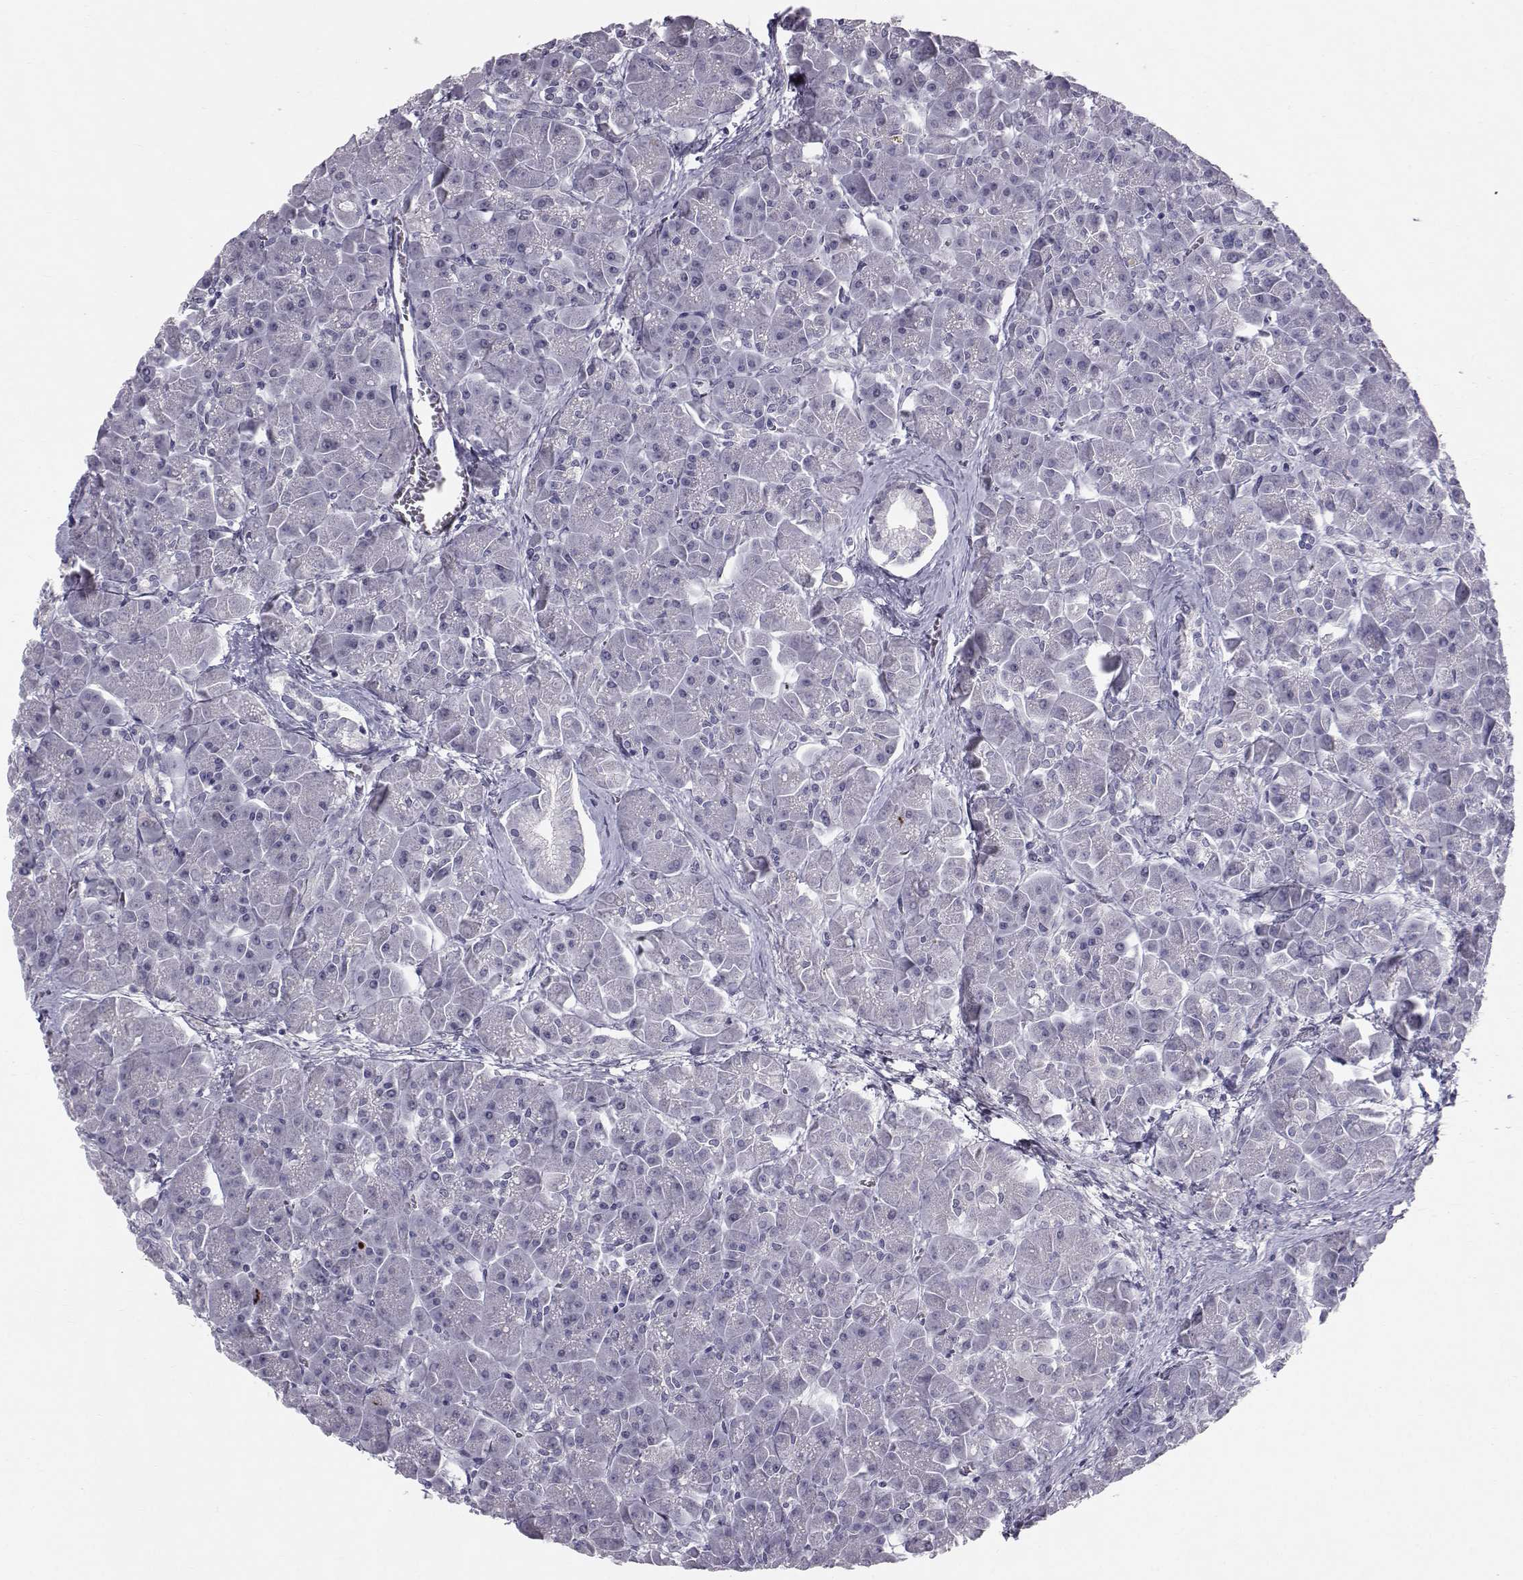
{"staining": {"intensity": "negative", "quantity": "none", "location": "none"}, "tissue": "pancreas", "cell_type": "Exocrine glandular cells", "image_type": "normal", "snomed": [{"axis": "morphology", "description": "Normal tissue, NOS"}, {"axis": "topography", "description": "Pancreas"}], "caption": "This histopathology image is of benign pancreas stained with IHC to label a protein in brown with the nuclei are counter-stained blue. There is no positivity in exocrine glandular cells.", "gene": "SPDYE4", "patient": {"sex": "male", "age": 70}}